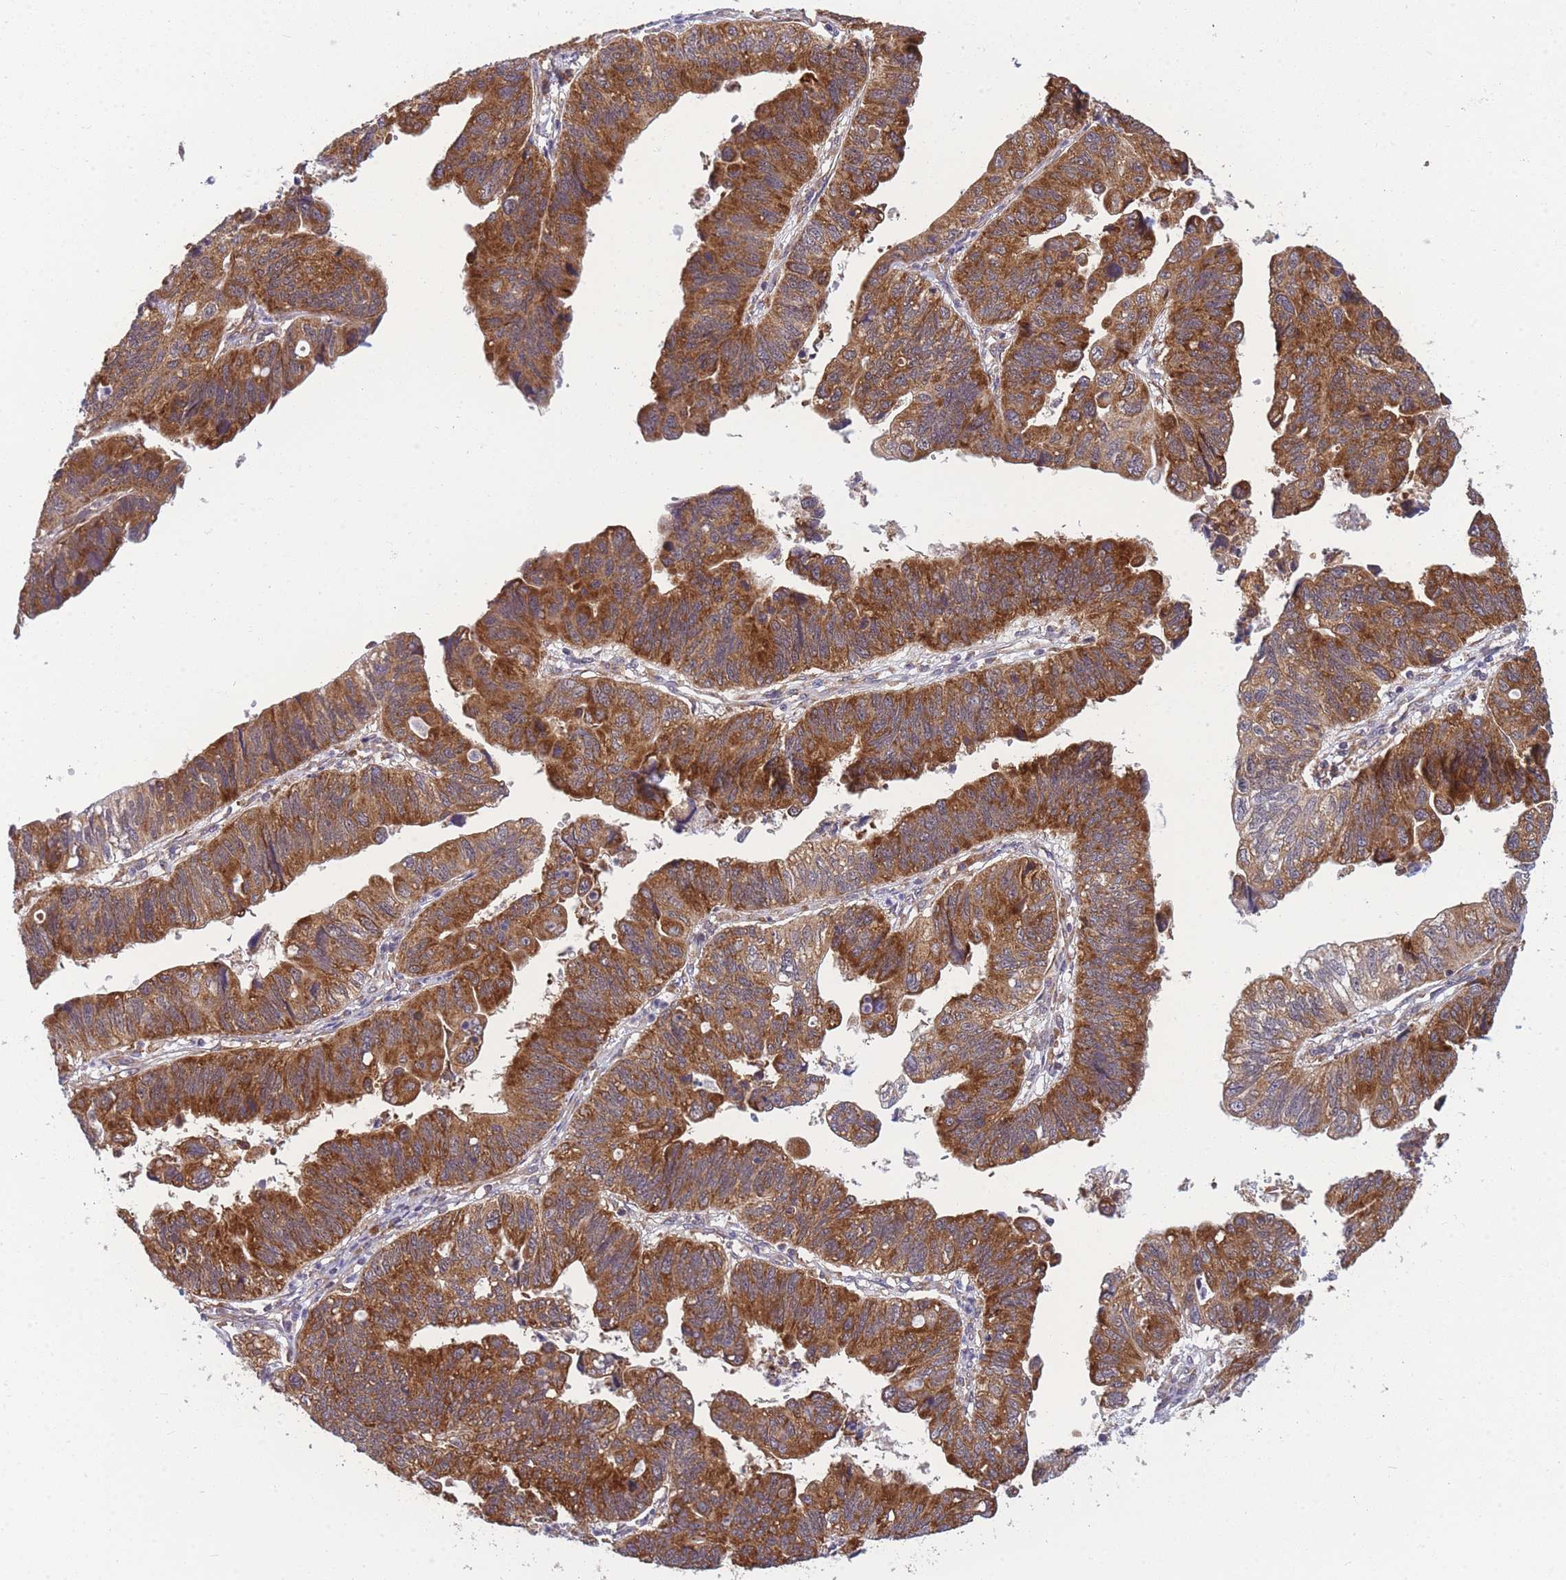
{"staining": {"intensity": "strong", "quantity": ">75%", "location": "cytoplasmic/membranous"}, "tissue": "stomach cancer", "cell_type": "Tumor cells", "image_type": "cancer", "snomed": [{"axis": "morphology", "description": "Adenocarcinoma, NOS"}, {"axis": "topography", "description": "Stomach"}], "caption": "This is a micrograph of immunohistochemistry staining of stomach adenocarcinoma, which shows strong staining in the cytoplasmic/membranous of tumor cells.", "gene": "MRPL23", "patient": {"sex": "male", "age": 59}}